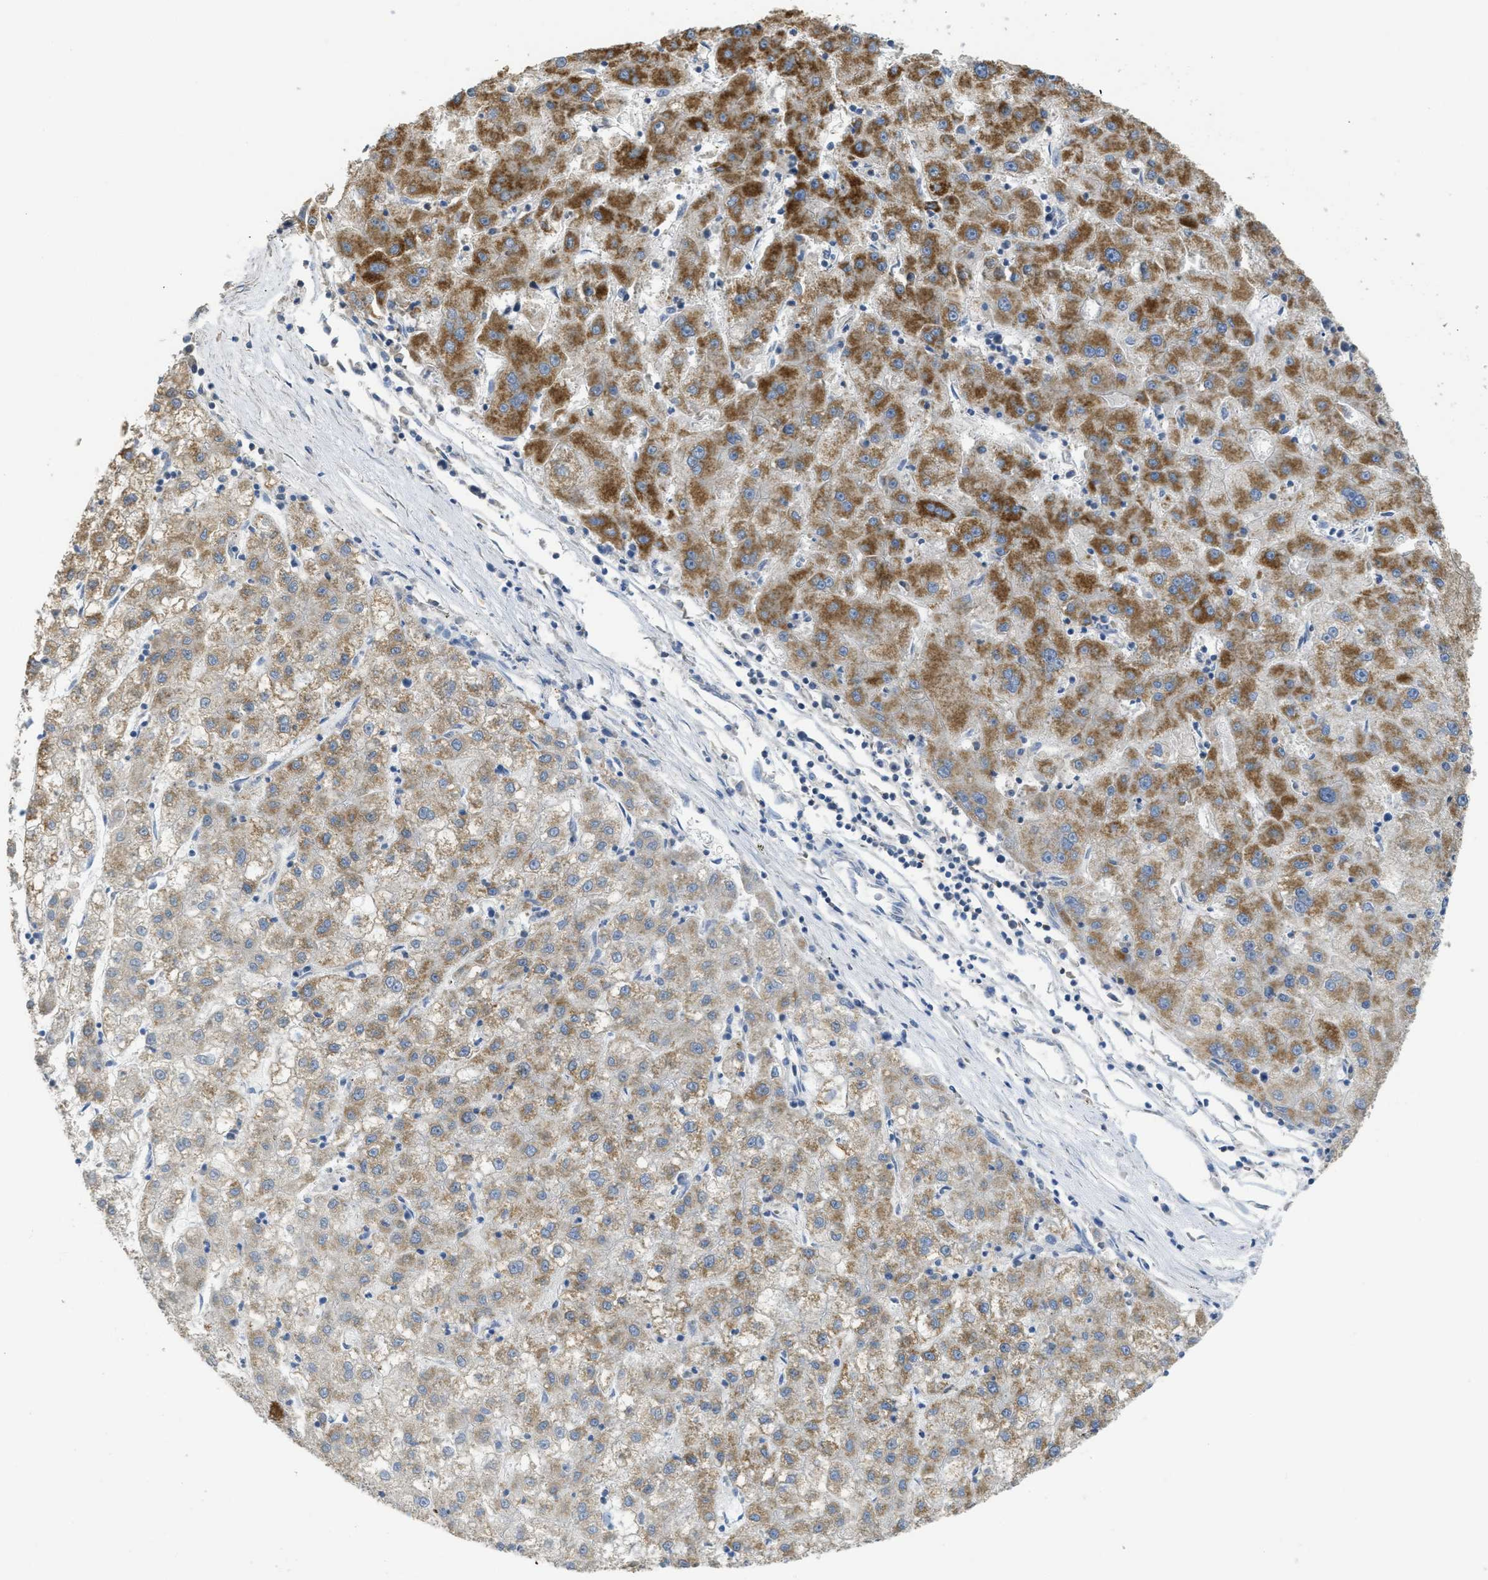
{"staining": {"intensity": "strong", "quantity": "25%-75%", "location": "cytoplasmic/membranous"}, "tissue": "liver cancer", "cell_type": "Tumor cells", "image_type": "cancer", "snomed": [{"axis": "morphology", "description": "Carcinoma, Hepatocellular, NOS"}, {"axis": "topography", "description": "Liver"}], "caption": "Immunohistochemistry histopathology image of neoplastic tissue: liver cancer stained using IHC exhibits high levels of strong protein expression localized specifically in the cytoplasmic/membranous of tumor cells, appearing as a cytoplasmic/membranous brown color.", "gene": "SFXN2", "patient": {"sex": "male", "age": 72}}